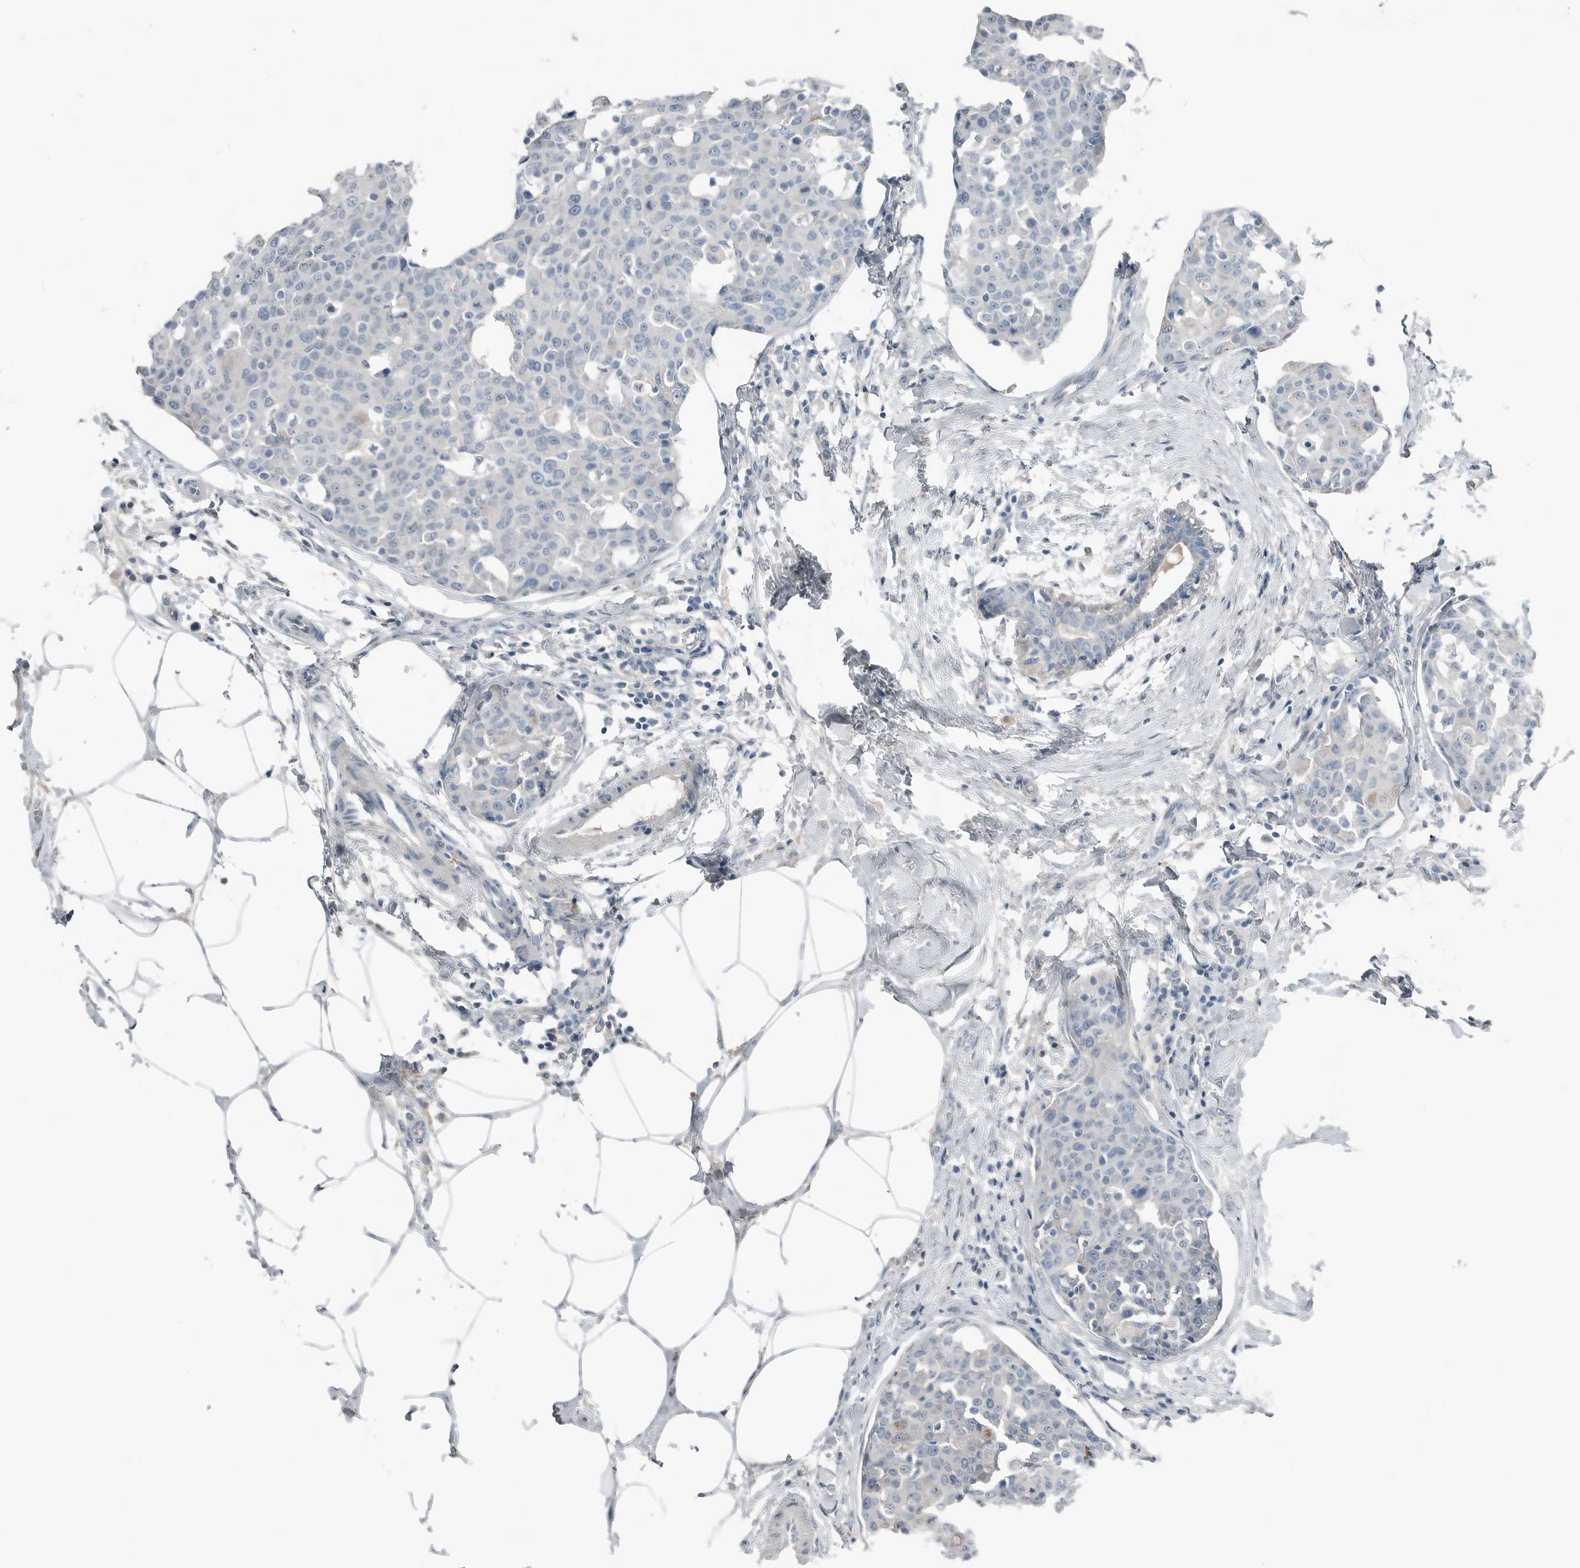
{"staining": {"intensity": "negative", "quantity": "none", "location": "none"}, "tissue": "breast cancer", "cell_type": "Tumor cells", "image_type": "cancer", "snomed": [{"axis": "morphology", "description": "Normal tissue, NOS"}, {"axis": "morphology", "description": "Duct carcinoma"}, {"axis": "topography", "description": "Breast"}], "caption": "This is an immunohistochemistry (IHC) image of human breast cancer. There is no staining in tumor cells.", "gene": "SERPINB7", "patient": {"sex": "female", "age": 37}}